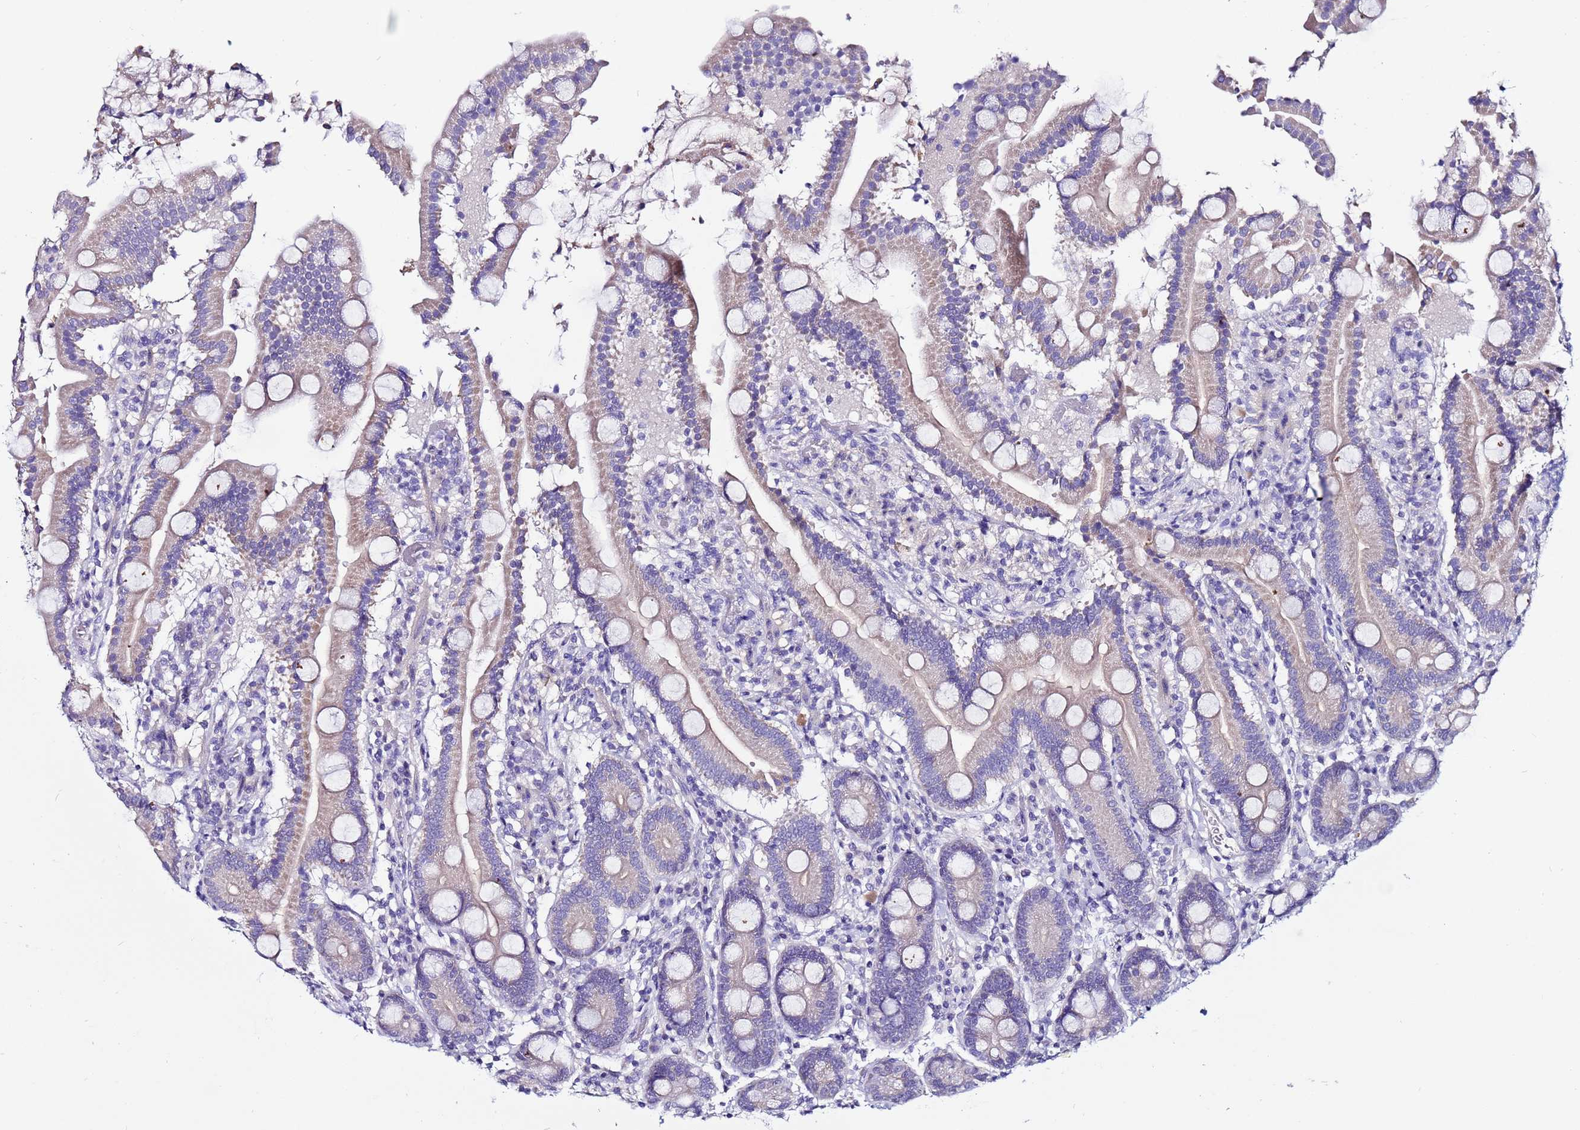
{"staining": {"intensity": "weak", "quantity": "25%-75%", "location": "cytoplasmic/membranous"}, "tissue": "duodenum", "cell_type": "Glandular cells", "image_type": "normal", "snomed": [{"axis": "morphology", "description": "Normal tissue, NOS"}, {"axis": "topography", "description": "Duodenum"}], "caption": "Immunohistochemistry (IHC) image of normal human duodenum stained for a protein (brown), which reveals low levels of weak cytoplasmic/membranous staining in approximately 25%-75% of glandular cells.", "gene": "MYBPC3", "patient": {"sex": "male", "age": 55}}